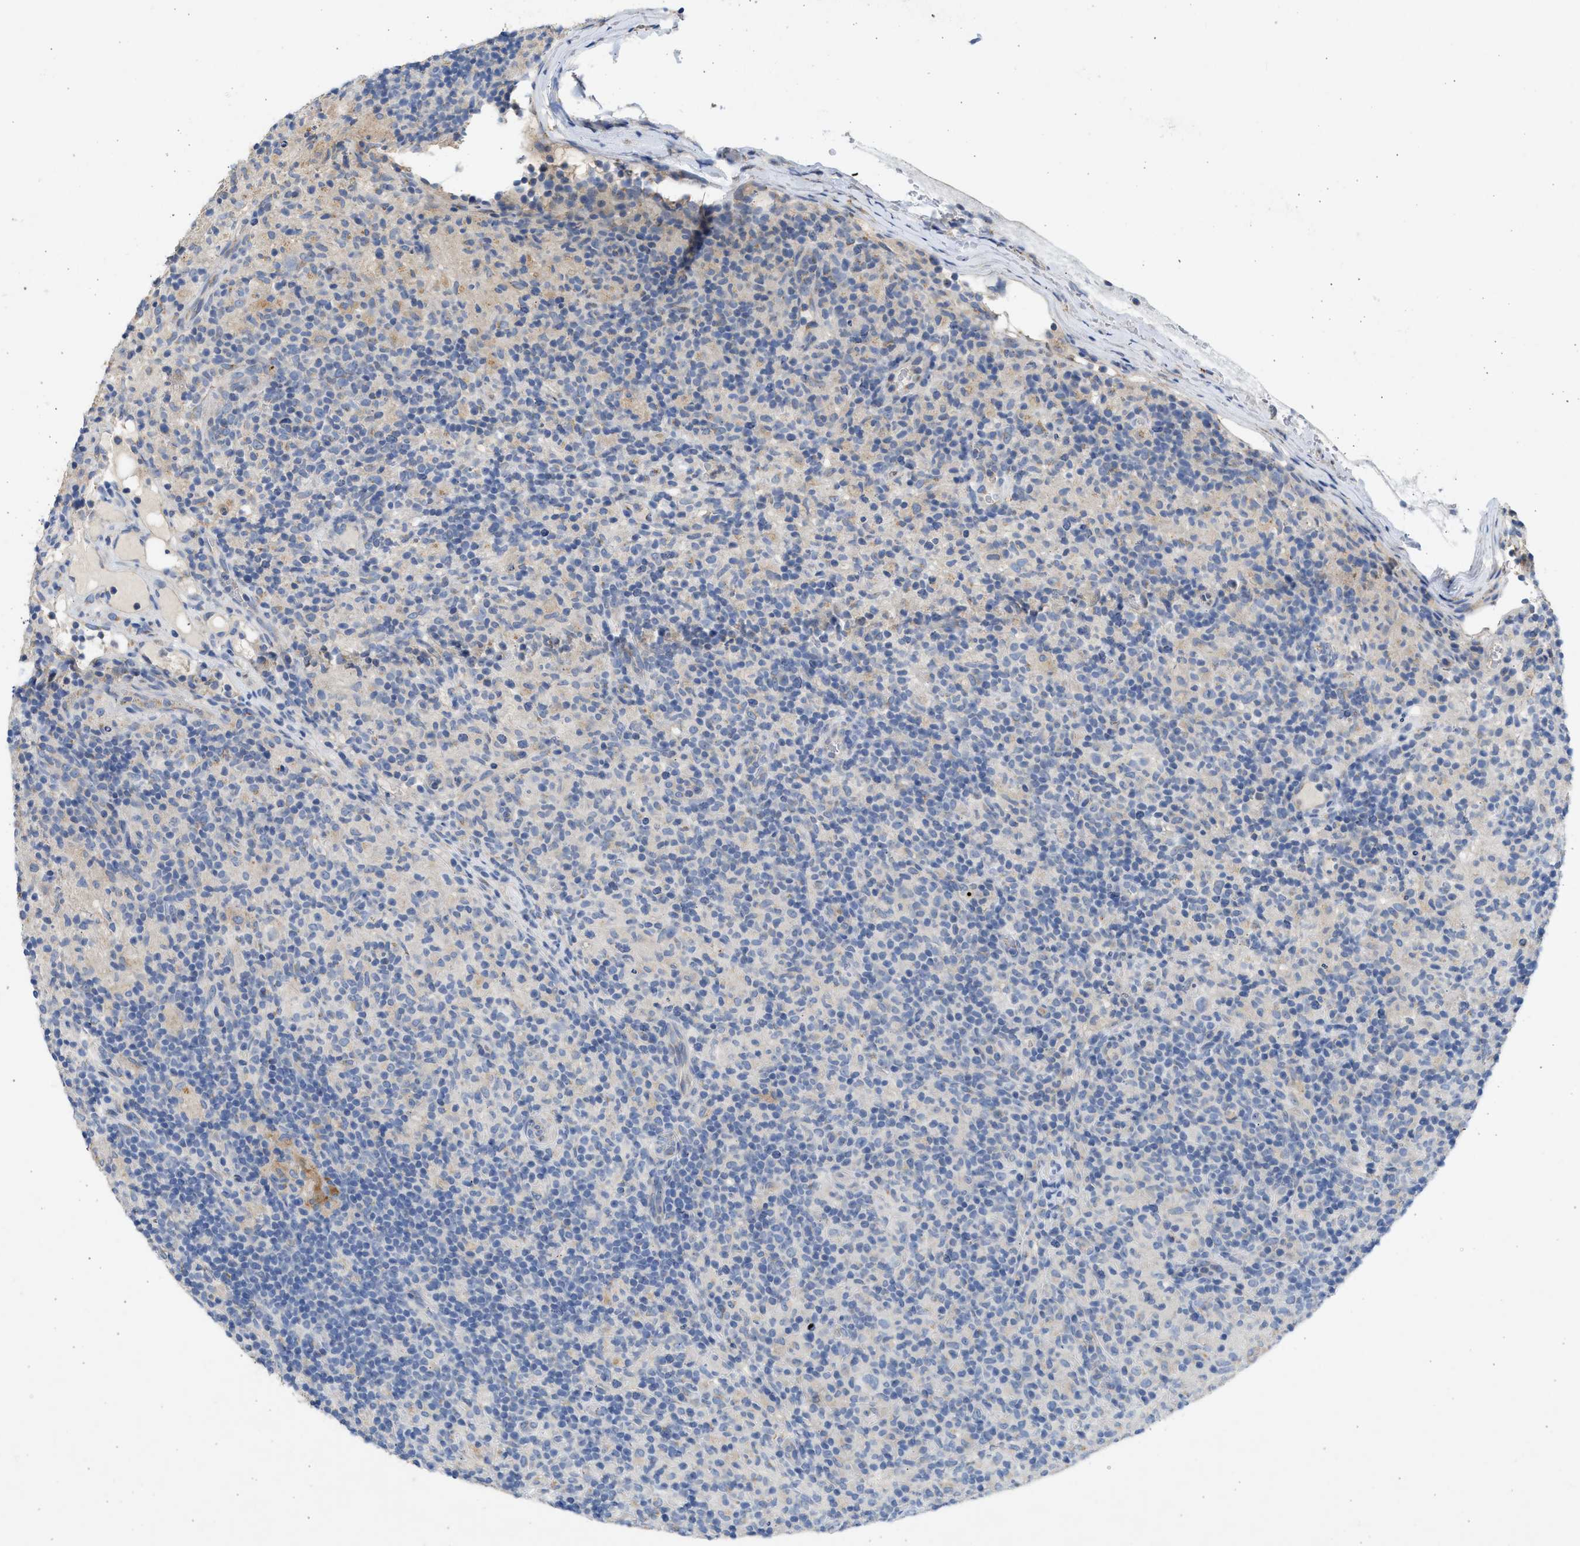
{"staining": {"intensity": "negative", "quantity": "none", "location": "none"}, "tissue": "lymphoma", "cell_type": "Tumor cells", "image_type": "cancer", "snomed": [{"axis": "morphology", "description": "Hodgkin's disease, NOS"}, {"axis": "topography", "description": "Lymph node"}], "caption": "This is an immunohistochemistry (IHC) micrograph of Hodgkin's disease. There is no positivity in tumor cells.", "gene": "IPO8", "patient": {"sex": "male", "age": 70}}